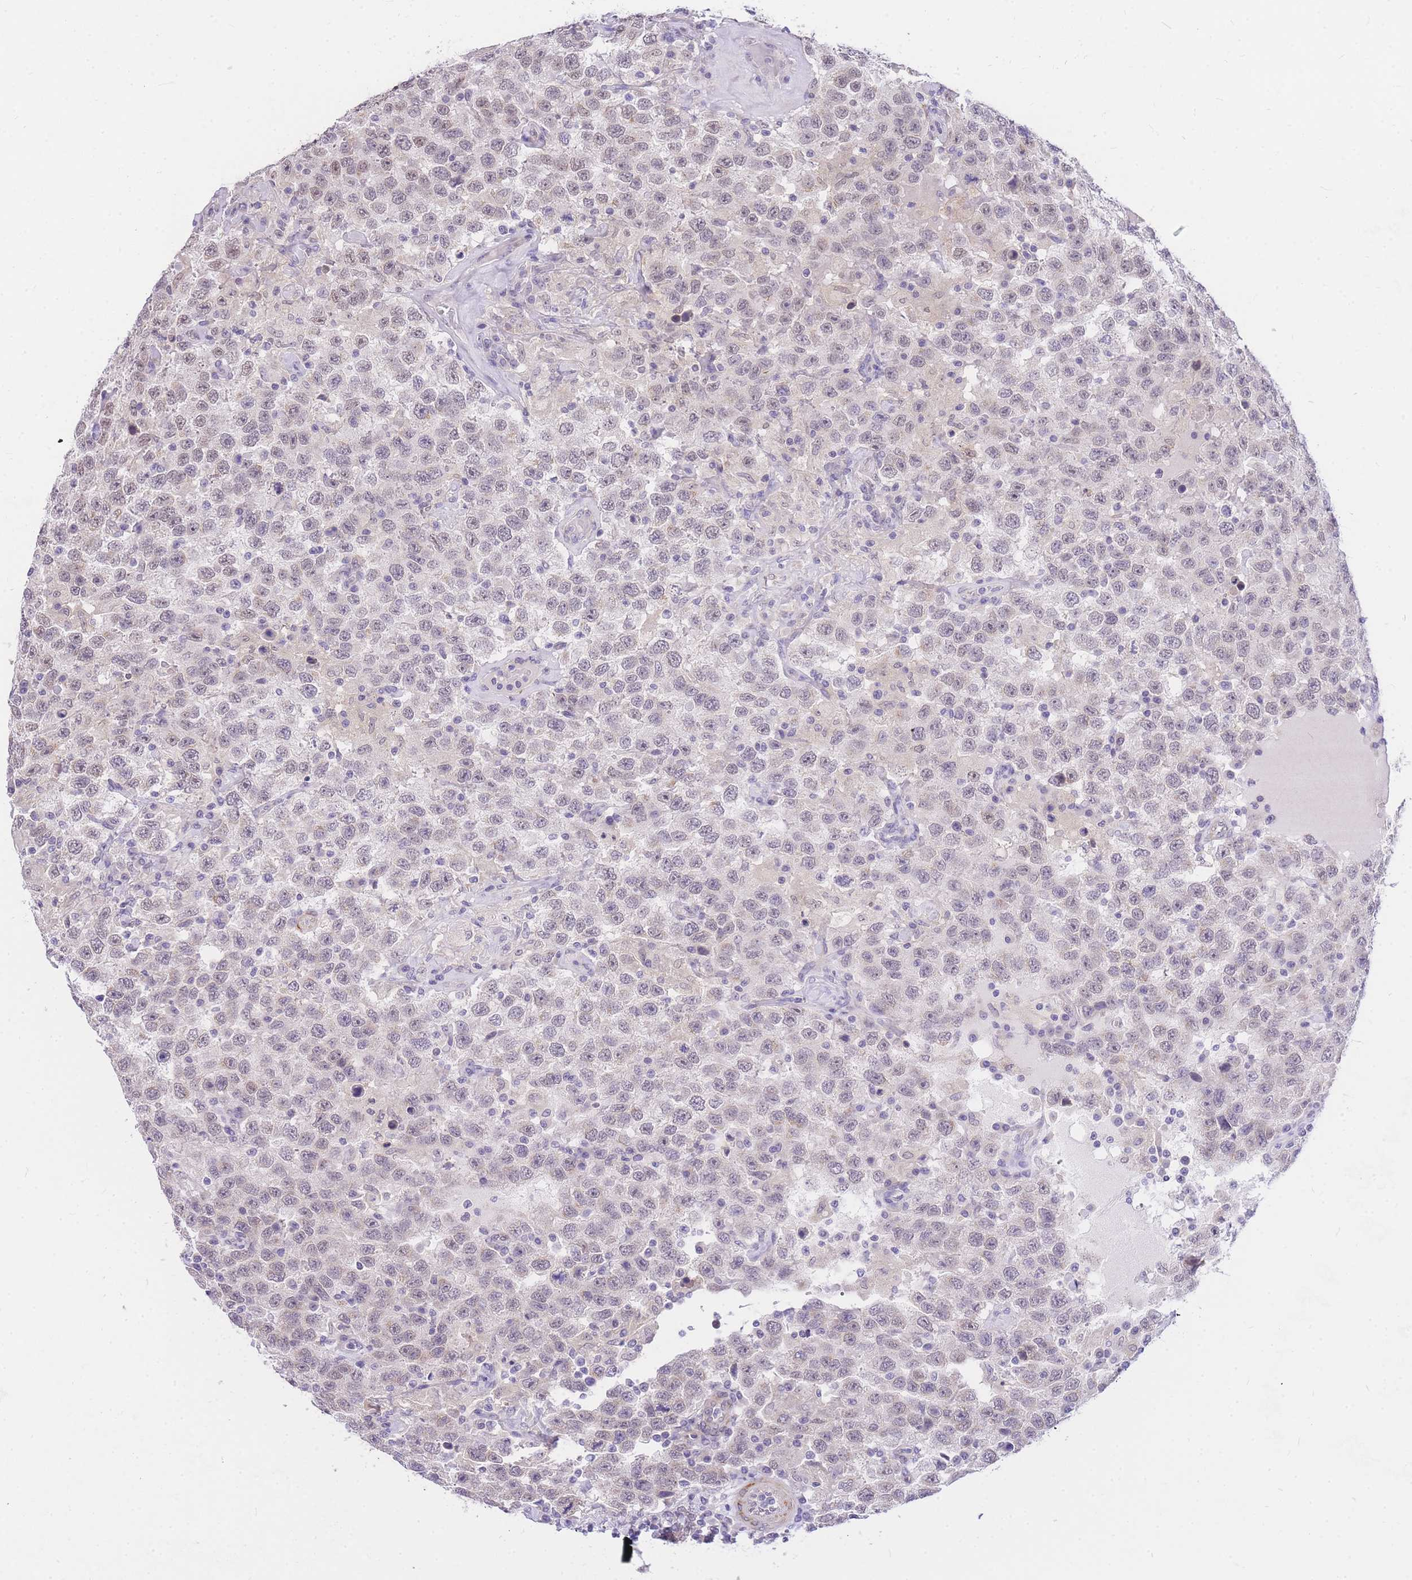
{"staining": {"intensity": "weak", "quantity": "25%-75%", "location": "nuclear"}, "tissue": "testis cancer", "cell_type": "Tumor cells", "image_type": "cancer", "snomed": [{"axis": "morphology", "description": "Seminoma, NOS"}, {"axis": "topography", "description": "Testis"}], "caption": "High-power microscopy captured an immunohistochemistry (IHC) histopathology image of testis cancer (seminoma), revealing weak nuclear staining in approximately 25%-75% of tumor cells.", "gene": "S100PBP", "patient": {"sex": "male", "age": 41}}